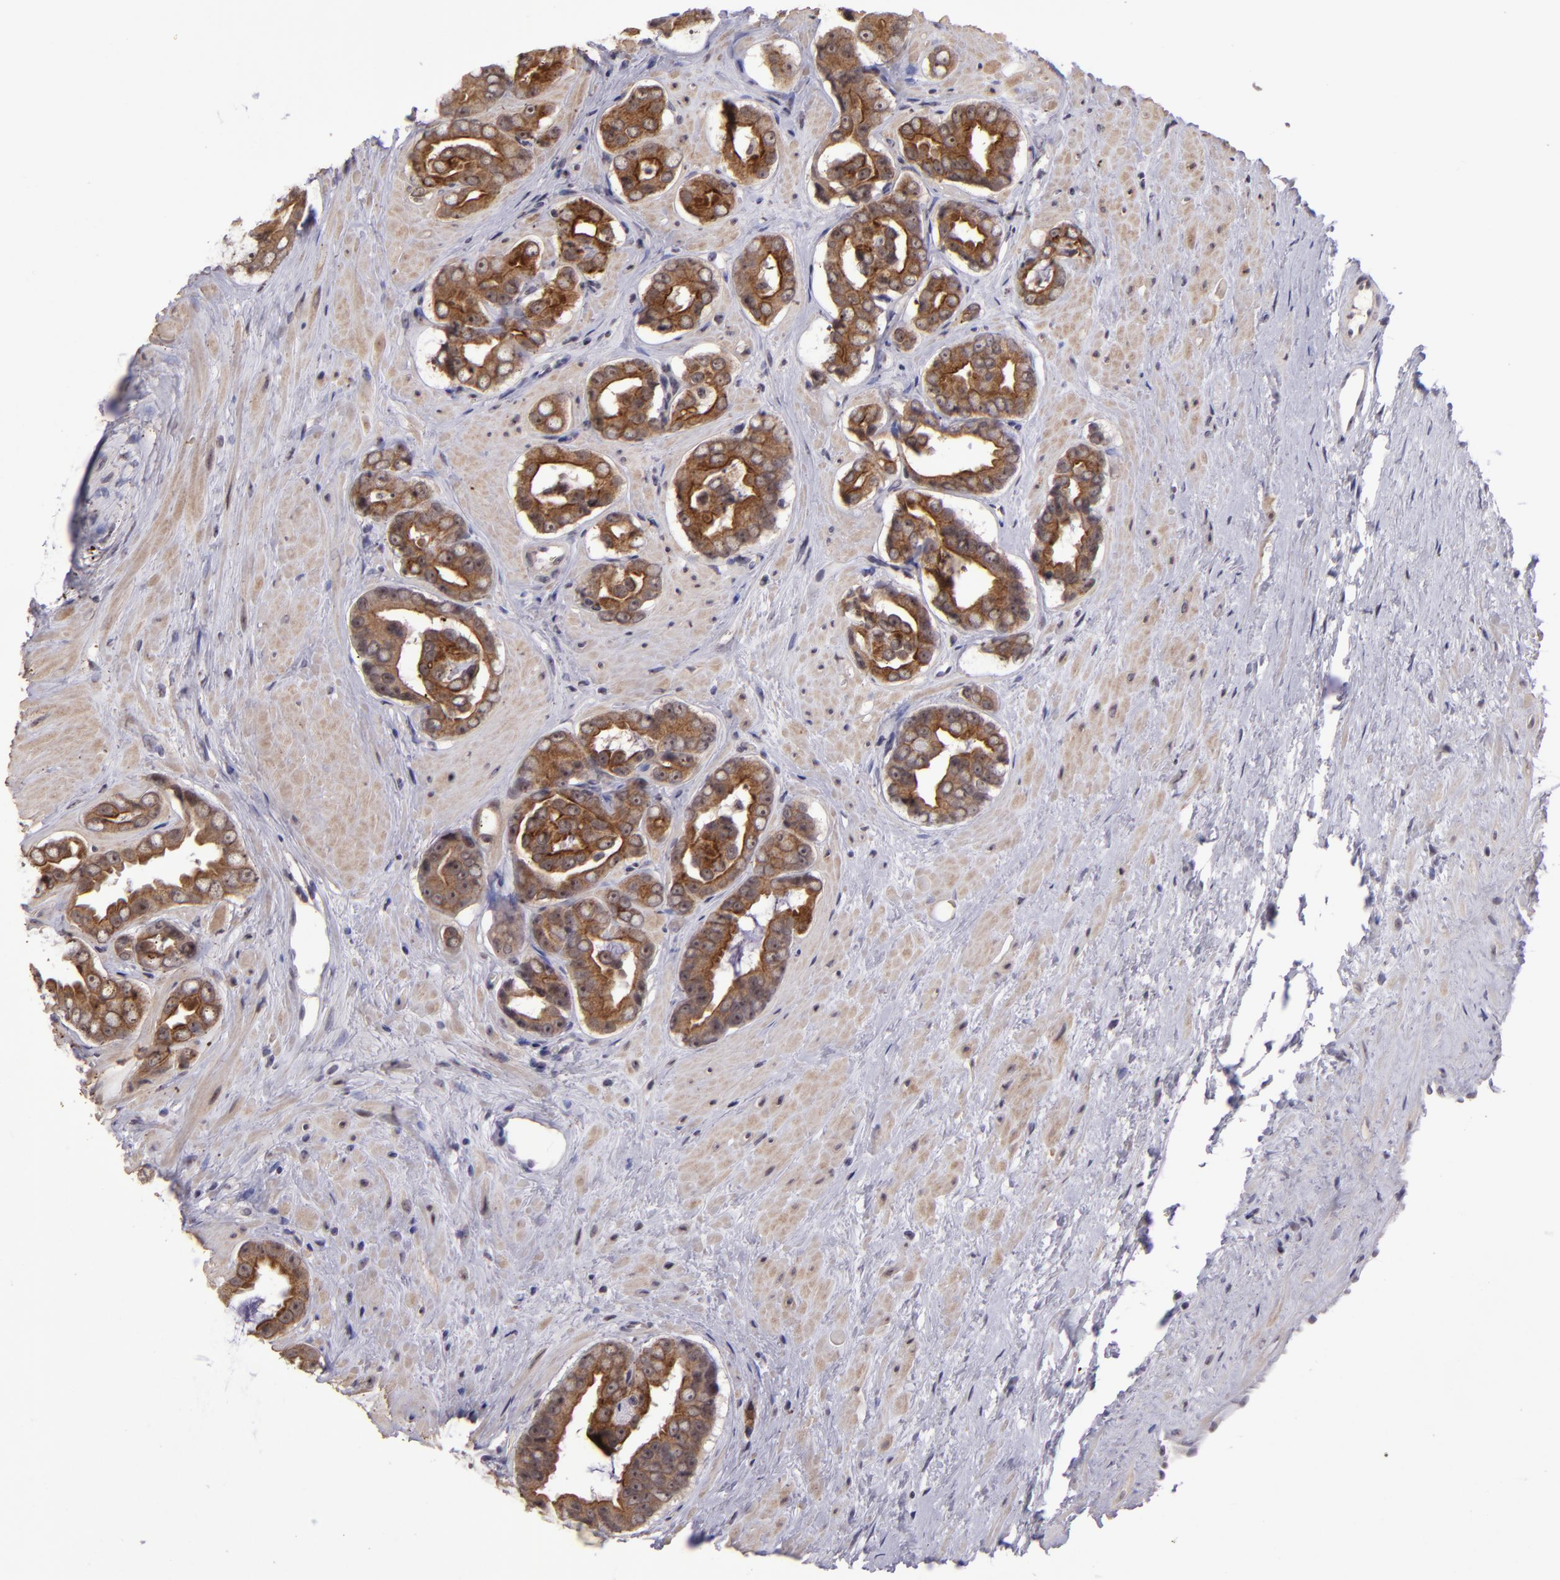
{"staining": {"intensity": "moderate", "quantity": ">75%", "location": "cytoplasmic/membranous"}, "tissue": "prostate cancer", "cell_type": "Tumor cells", "image_type": "cancer", "snomed": [{"axis": "morphology", "description": "Adenocarcinoma, Low grade"}, {"axis": "topography", "description": "Prostate"}], "caption": "IHC (DAB) staining of low-grade adenocarcinoma (prostate) displays moderate cytoplasmic/membranous protein expression in approximately >75% of tumor cells.", "gene": "PCNX4", "patient": {"sex": "male", "age": 59}}